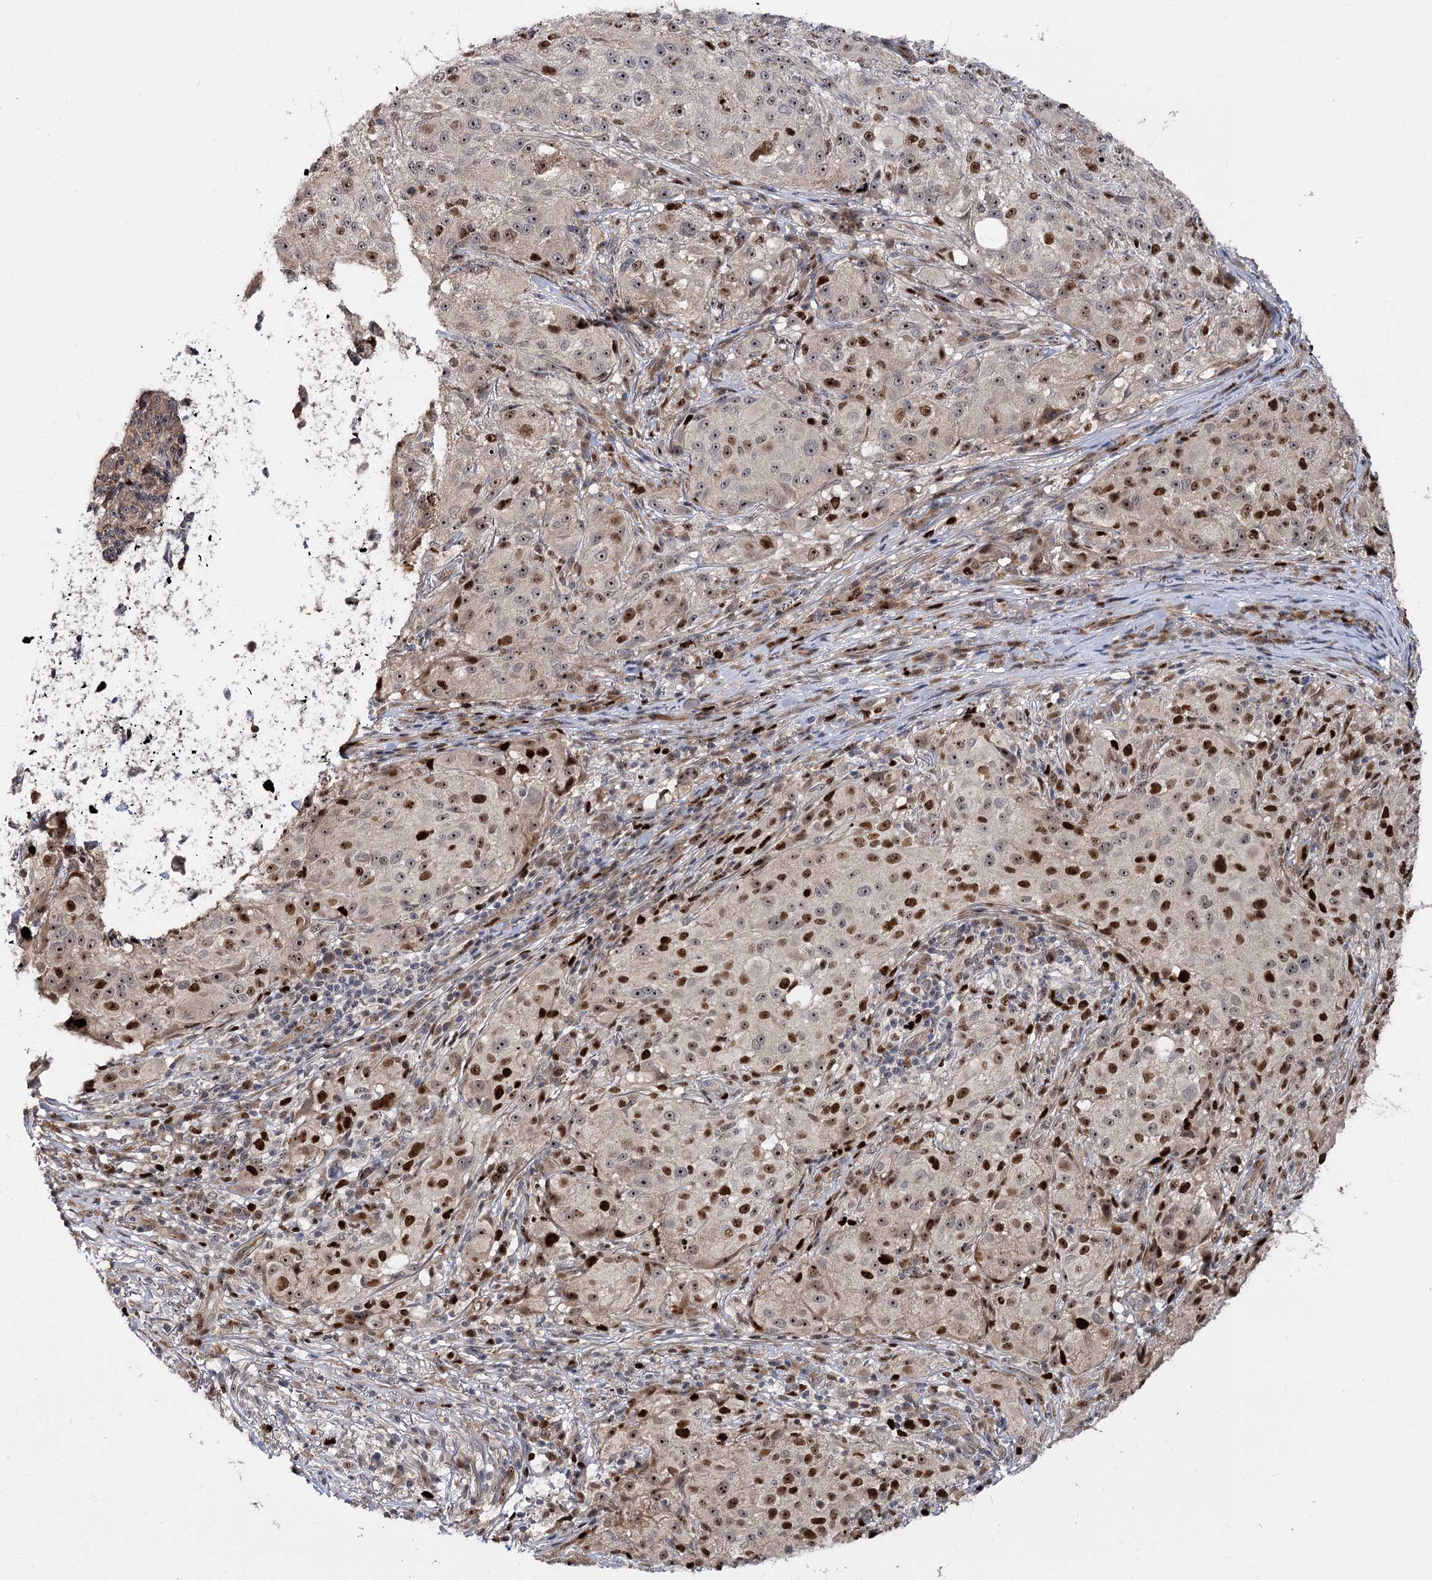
{"staining": {"intensity": "strong", "quantity": "25%-75%", "location": "nuclear"}, "tissue": "melanoma", "cell_type": "Tumor cells", "image_type": "cancer", "snomed": [{"axis": "morphology", "description": "Necrosis, NOS"}, {"axis": "morphology", "description": "Malignant melanoma, NOS"}, {"axis": "topography", "description": "Skin"}], "caption": "Brown immunohistochemical staining in human malignant melanoma displays strong nuclear staining in about 25%-75% of tumor cells.", "gene": "PIK3C2A", "patient": {"sex": "female", "age": 87}}